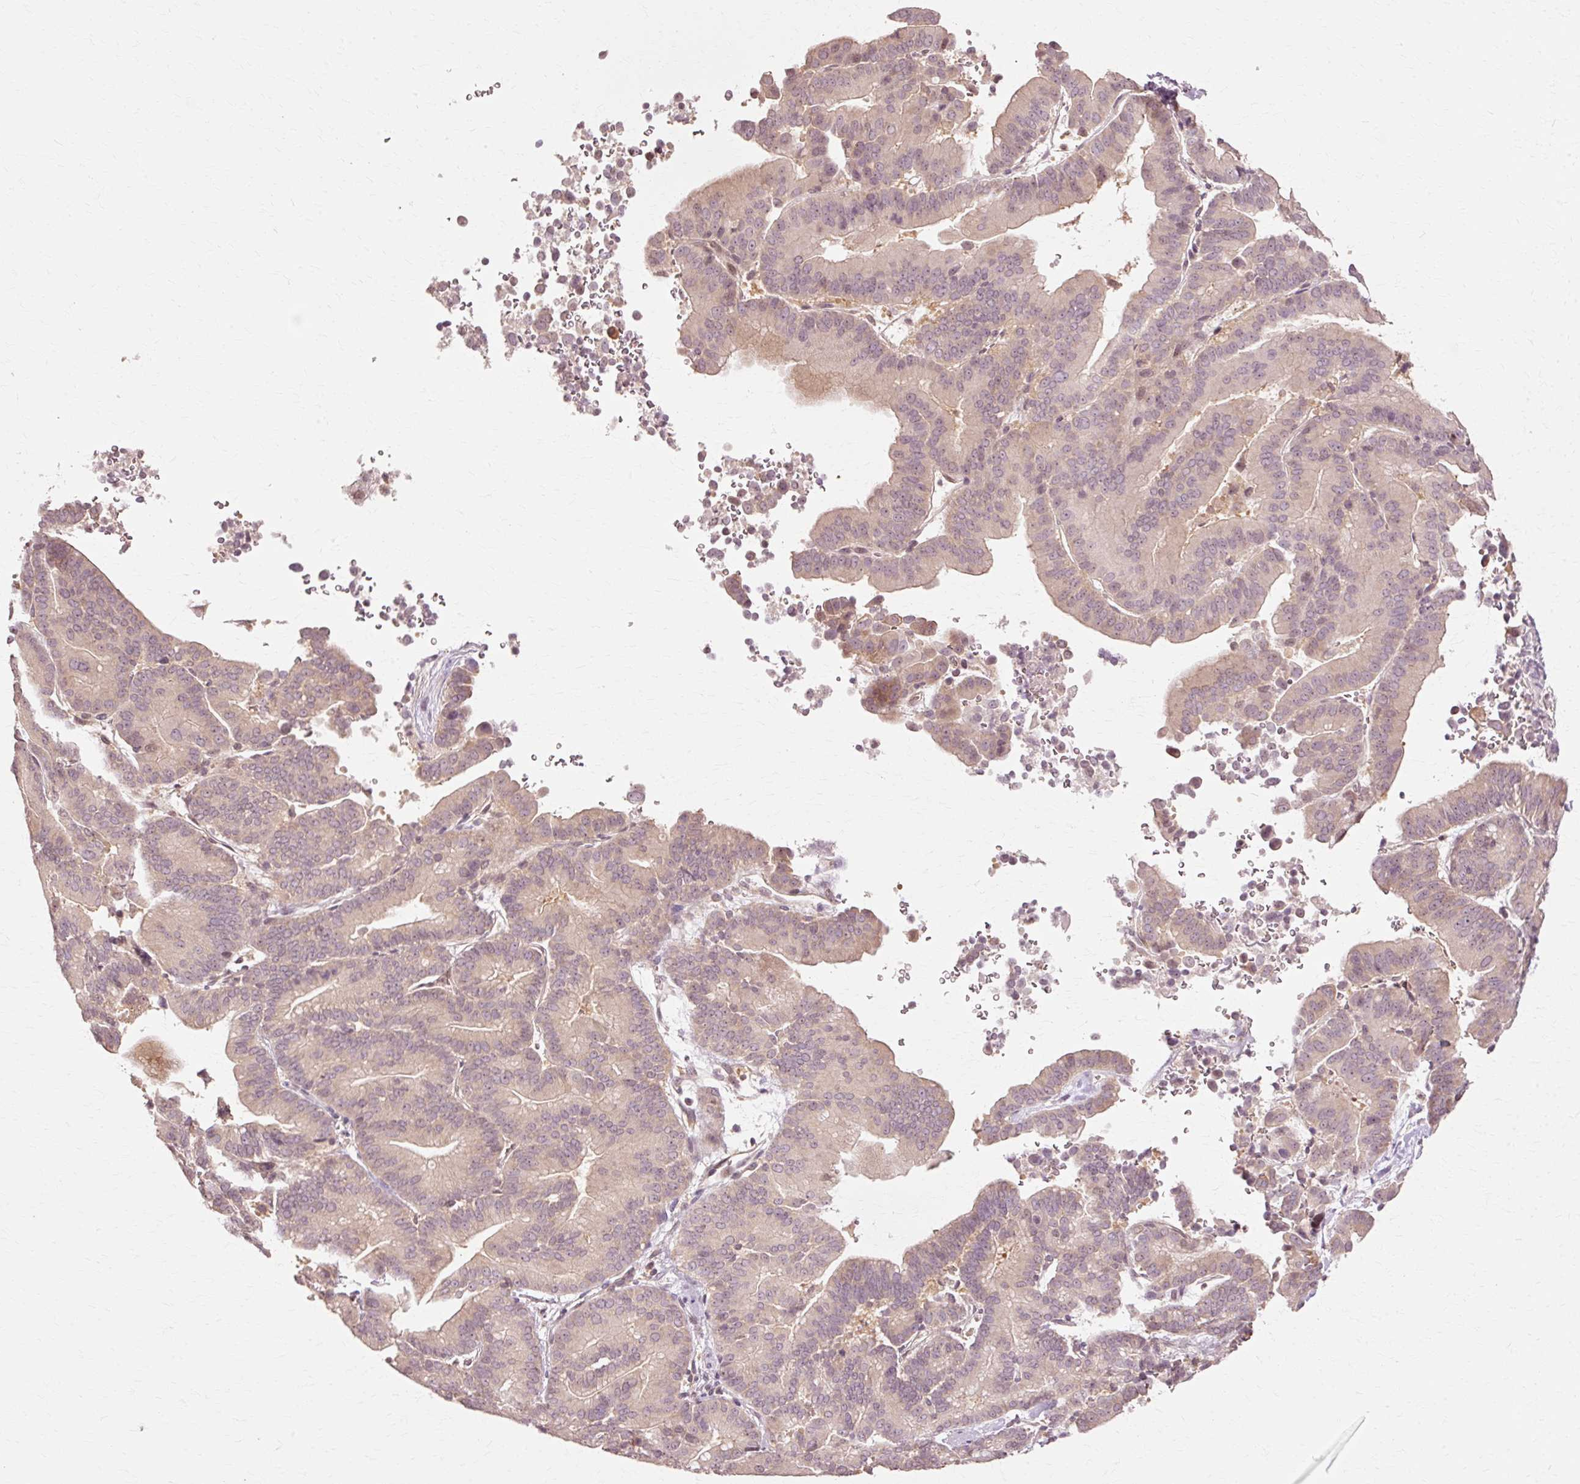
{"staining": {"intensity": "weak", "quantity": ">75%", "location": "cytoplasmic/membranous"}, "tissue": "liver cancer", "cell_type": "Tumor cells", "image_type": "cancer", "snomed": [{"axis": "morphology", "description": "Cholangiocarcinoma"}, {"axis": "topography", "description": "Liver"}], "caption": "A micrograph of human cholangiocarcinoma (liver) stained for a protein demonstrates weak cytoplasmic/membranous brown staining in tumor cells.", "gene": "RGPD5", "patient": {"sex": "female", "age": 75}}